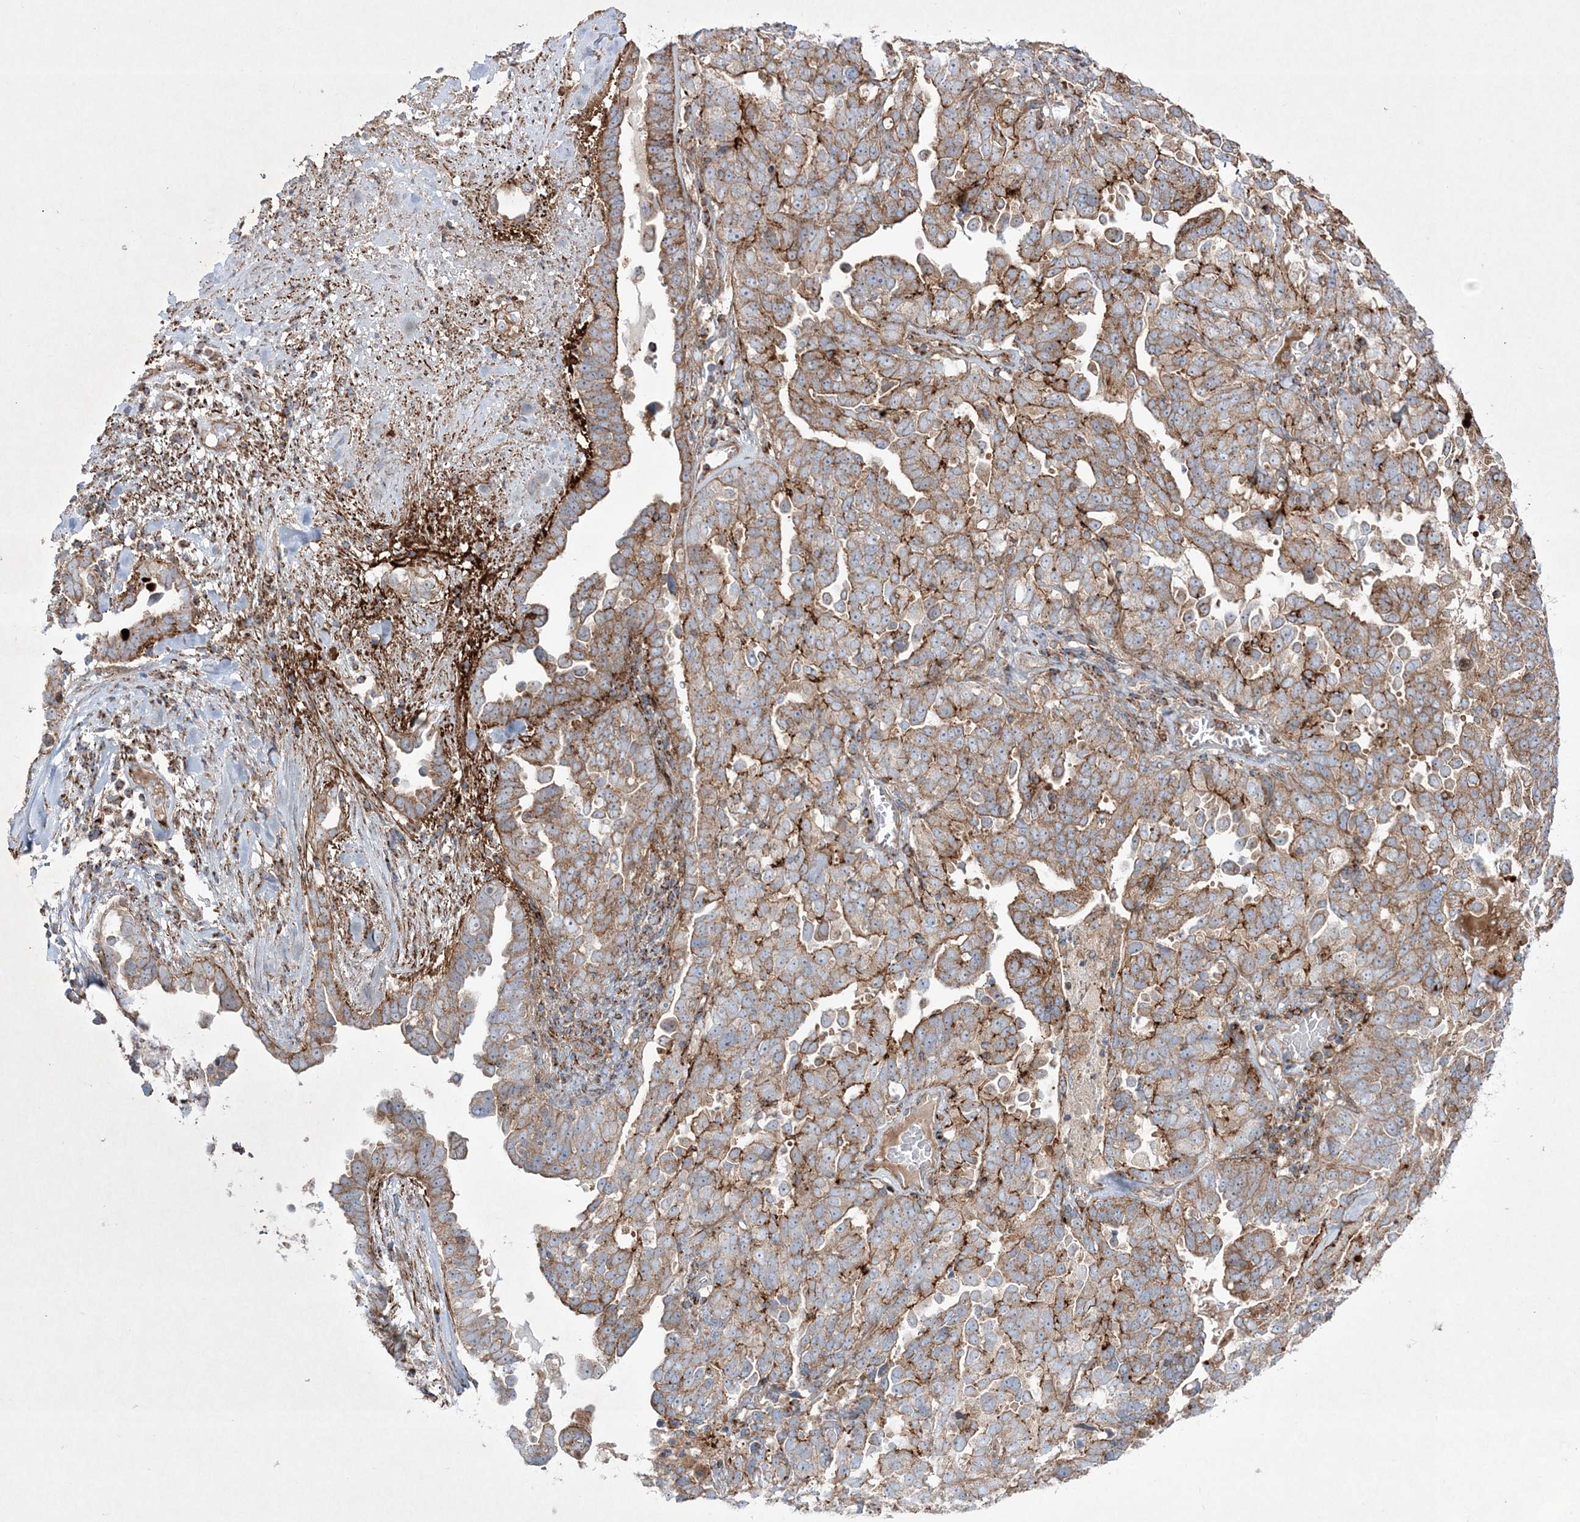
{"staining": {"intensity": "moderate", "quantity": "25%-75%", "location": "cytoplasmic/membranous"}, "tissue": "ovarian cancer", "cell_type": "Tumor cells", "image_type": "cancer", "snomed": [{"axis": "morphology", "description": "Carcinoma, endometroid"}, {"axis": "topography", "description": "Ovary"}], "caption": "Protein expression analysis of human endometroid carcinoma (ovarian) reveals moderate cytoplasmic/membranous positivity in about 25%-75% of tumor cells.", "gene": "RICTOR", "patient": {"sex": "female", "age": 62}}